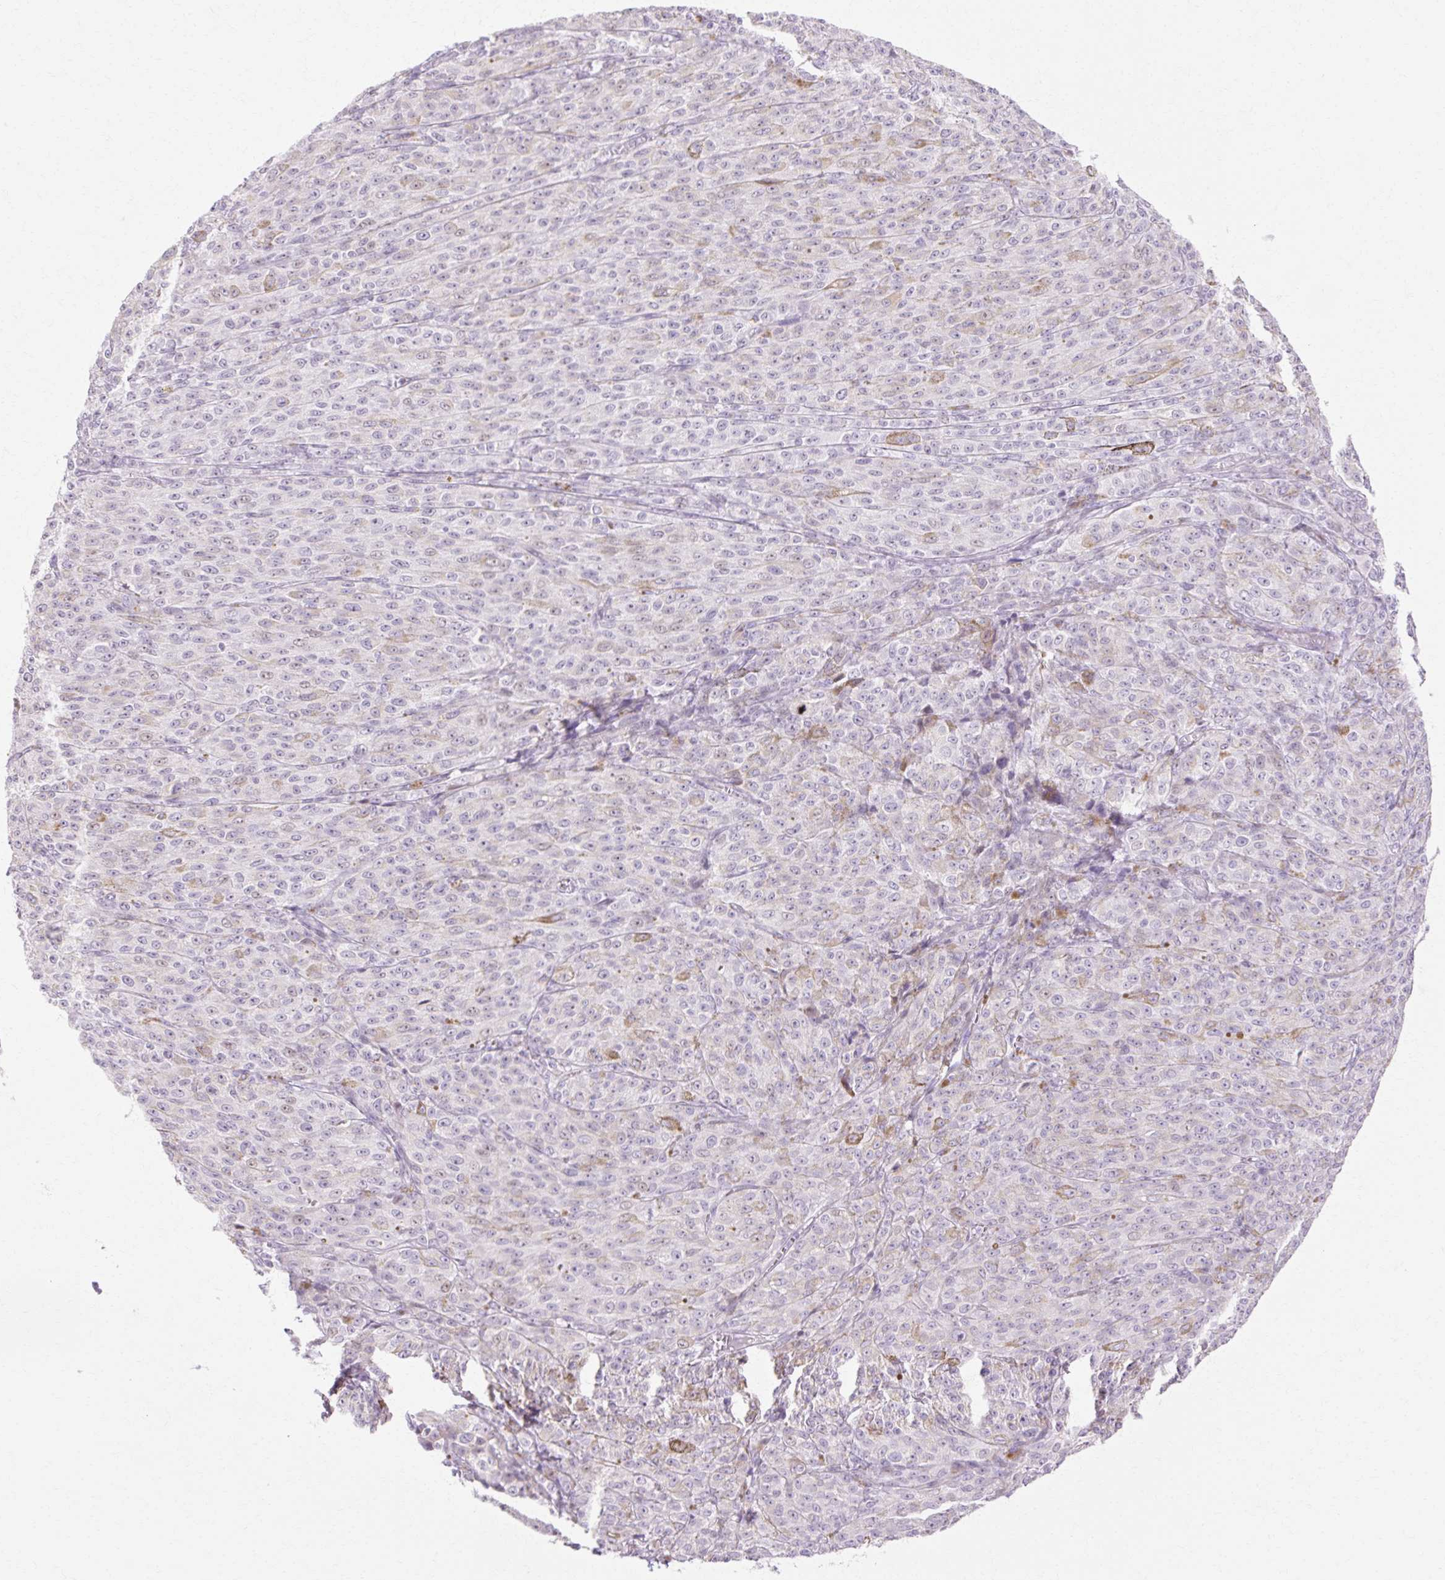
{"staining": {"intensity": "negative", "quantity": "none", "location": "none"}, "tissue": "melanoma", "cell_type": "Tumor cells", "image_type": "cancer", "snomed": [{"axis": "morphology", "description": "Malignant melanoma, NOS"}, {"axis": "topography", "description": "Skin"}], "caption": "A histopathology image of human malignant melanoma is negative for staining in tumor cells. (DAB (3,3'-diaminobenzidine) immunohistochemistry with hematoxylin counter stain).", "gene": "C3orf49", "patient": {"sex": "female", "age": 52}}